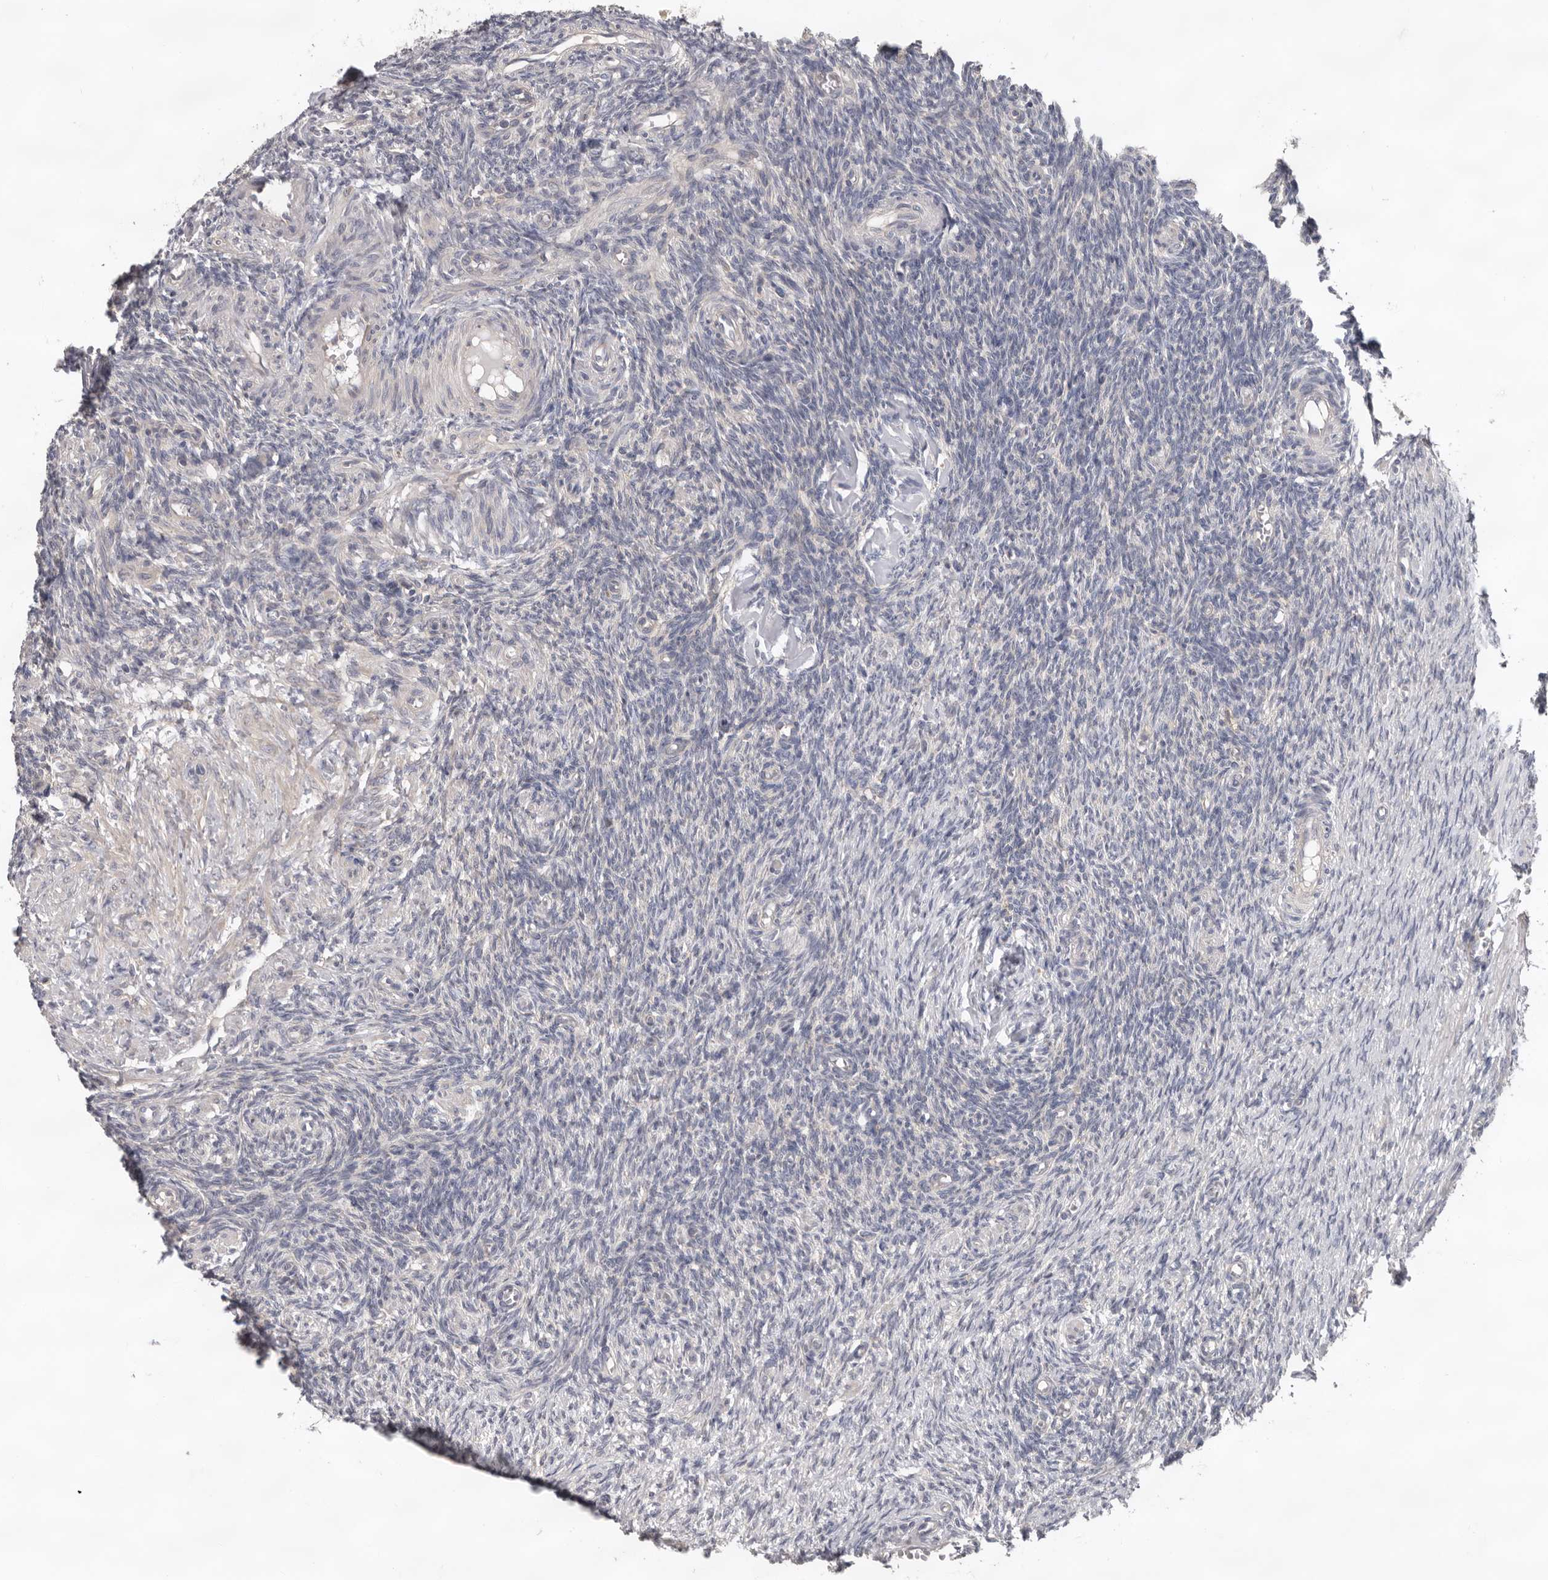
{"staining": {"intensity": "negative", "quantity": "none", "location": "none"}, "tissue": "ovary", "cell_type": "Ovarian stroma cells", "image_type": "normal", "snomed": [{"axis": "morphology", "description": "Normal tissue, NOS"}, {"axis": "topography", "description": "Ovary"}], "caption": "High power microscopy photomicrograph of an immunohistochemistry histopathology image of benign ovary, revealing no significant staining in ovarian stroma cells. (DAB (3,3'-diaminobenzidine) immunohistochemistry (IHC), high magnification).", "gene": "HINT3", "patient": {"sex": "female", "age": 27}}